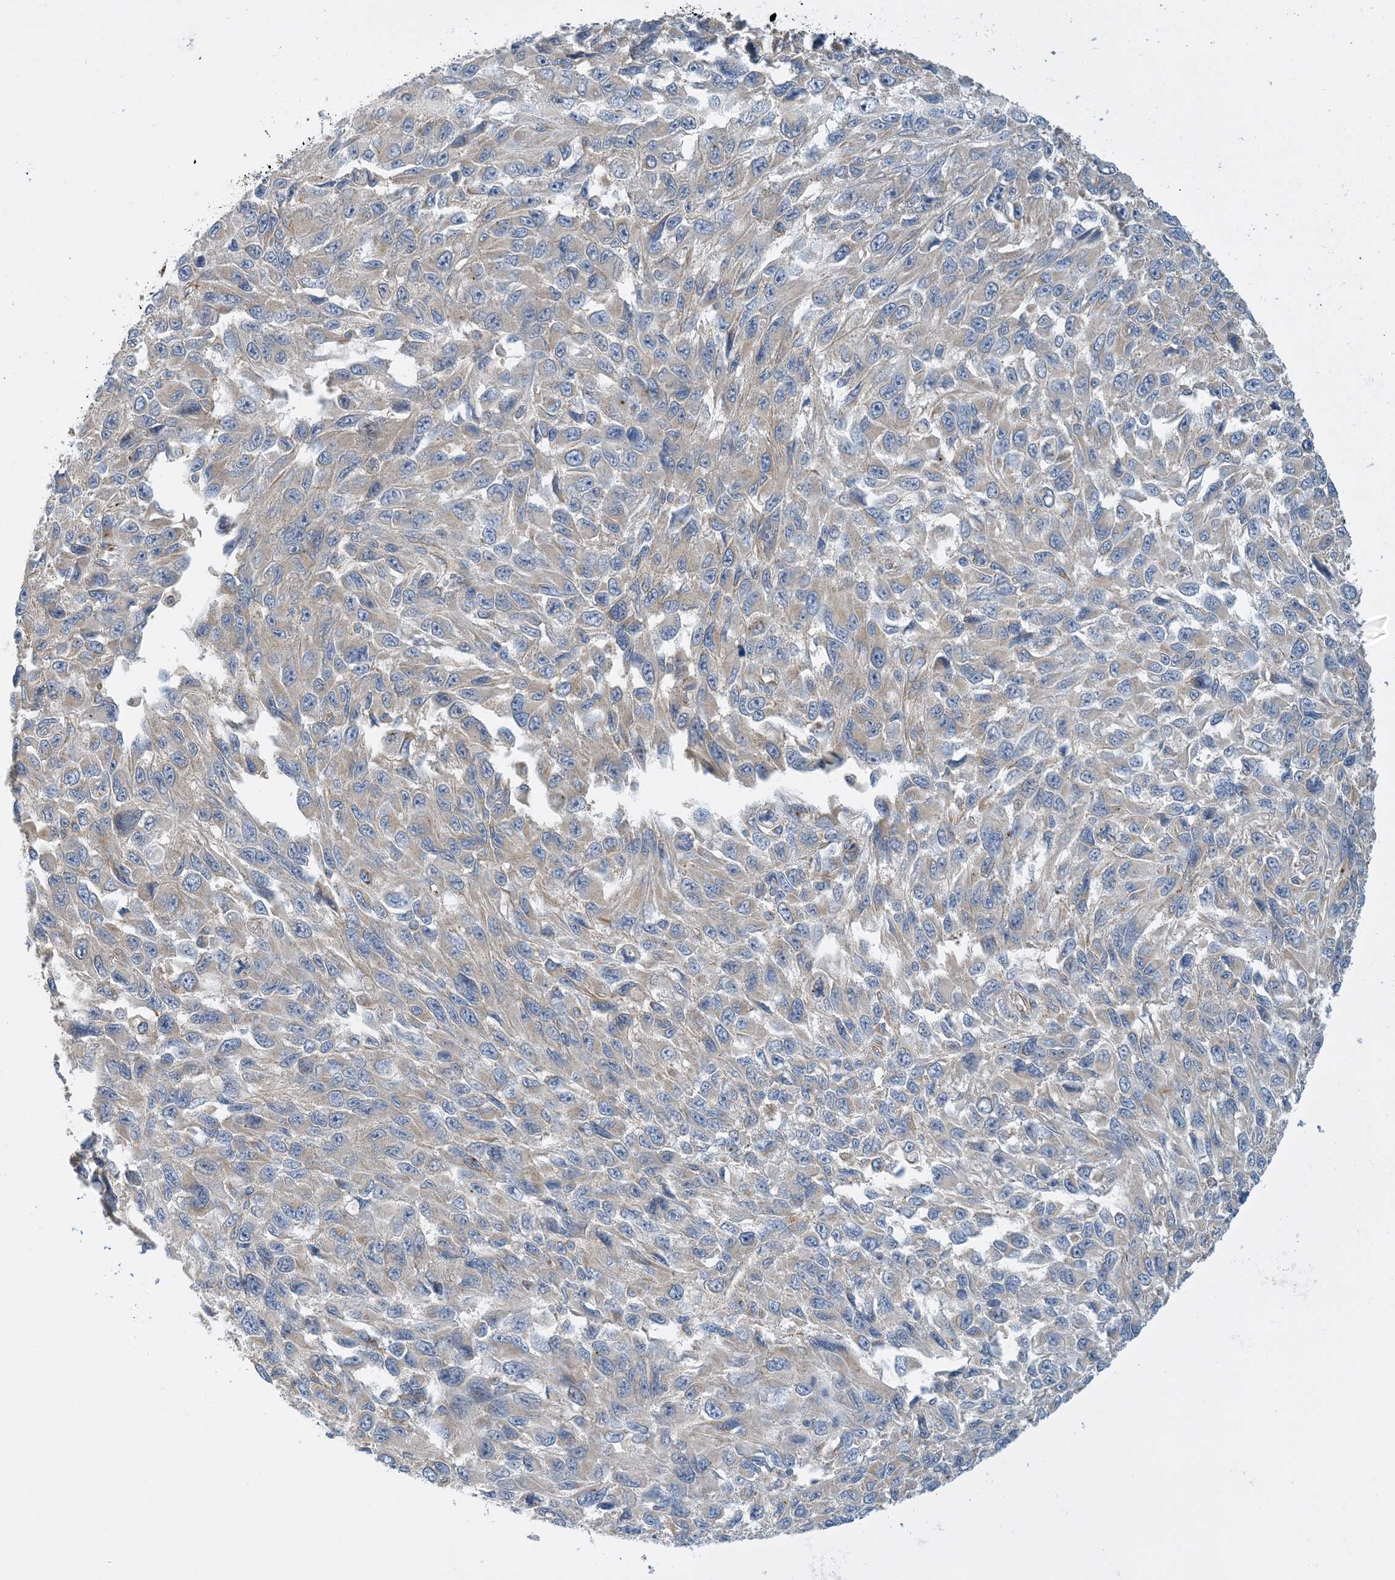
{"staining": {"intensity": "negative", "quantity": "none", "location": "none"}, "tissue": "melanoma", "cell_type": "Tumor cells", "image_type": "cancer", "snomed": [{"axis": "morphology", "description": "Malignant melanoma, NOS"}, {"axis": "topography", "description": "Skin"}], "caption": "Immunohistochemistry (IHC) of malignant melanoma reveals no positivity in tumor cells.", "gene": "SIDT1", "patient": {"sex": "female", "age": 96}}